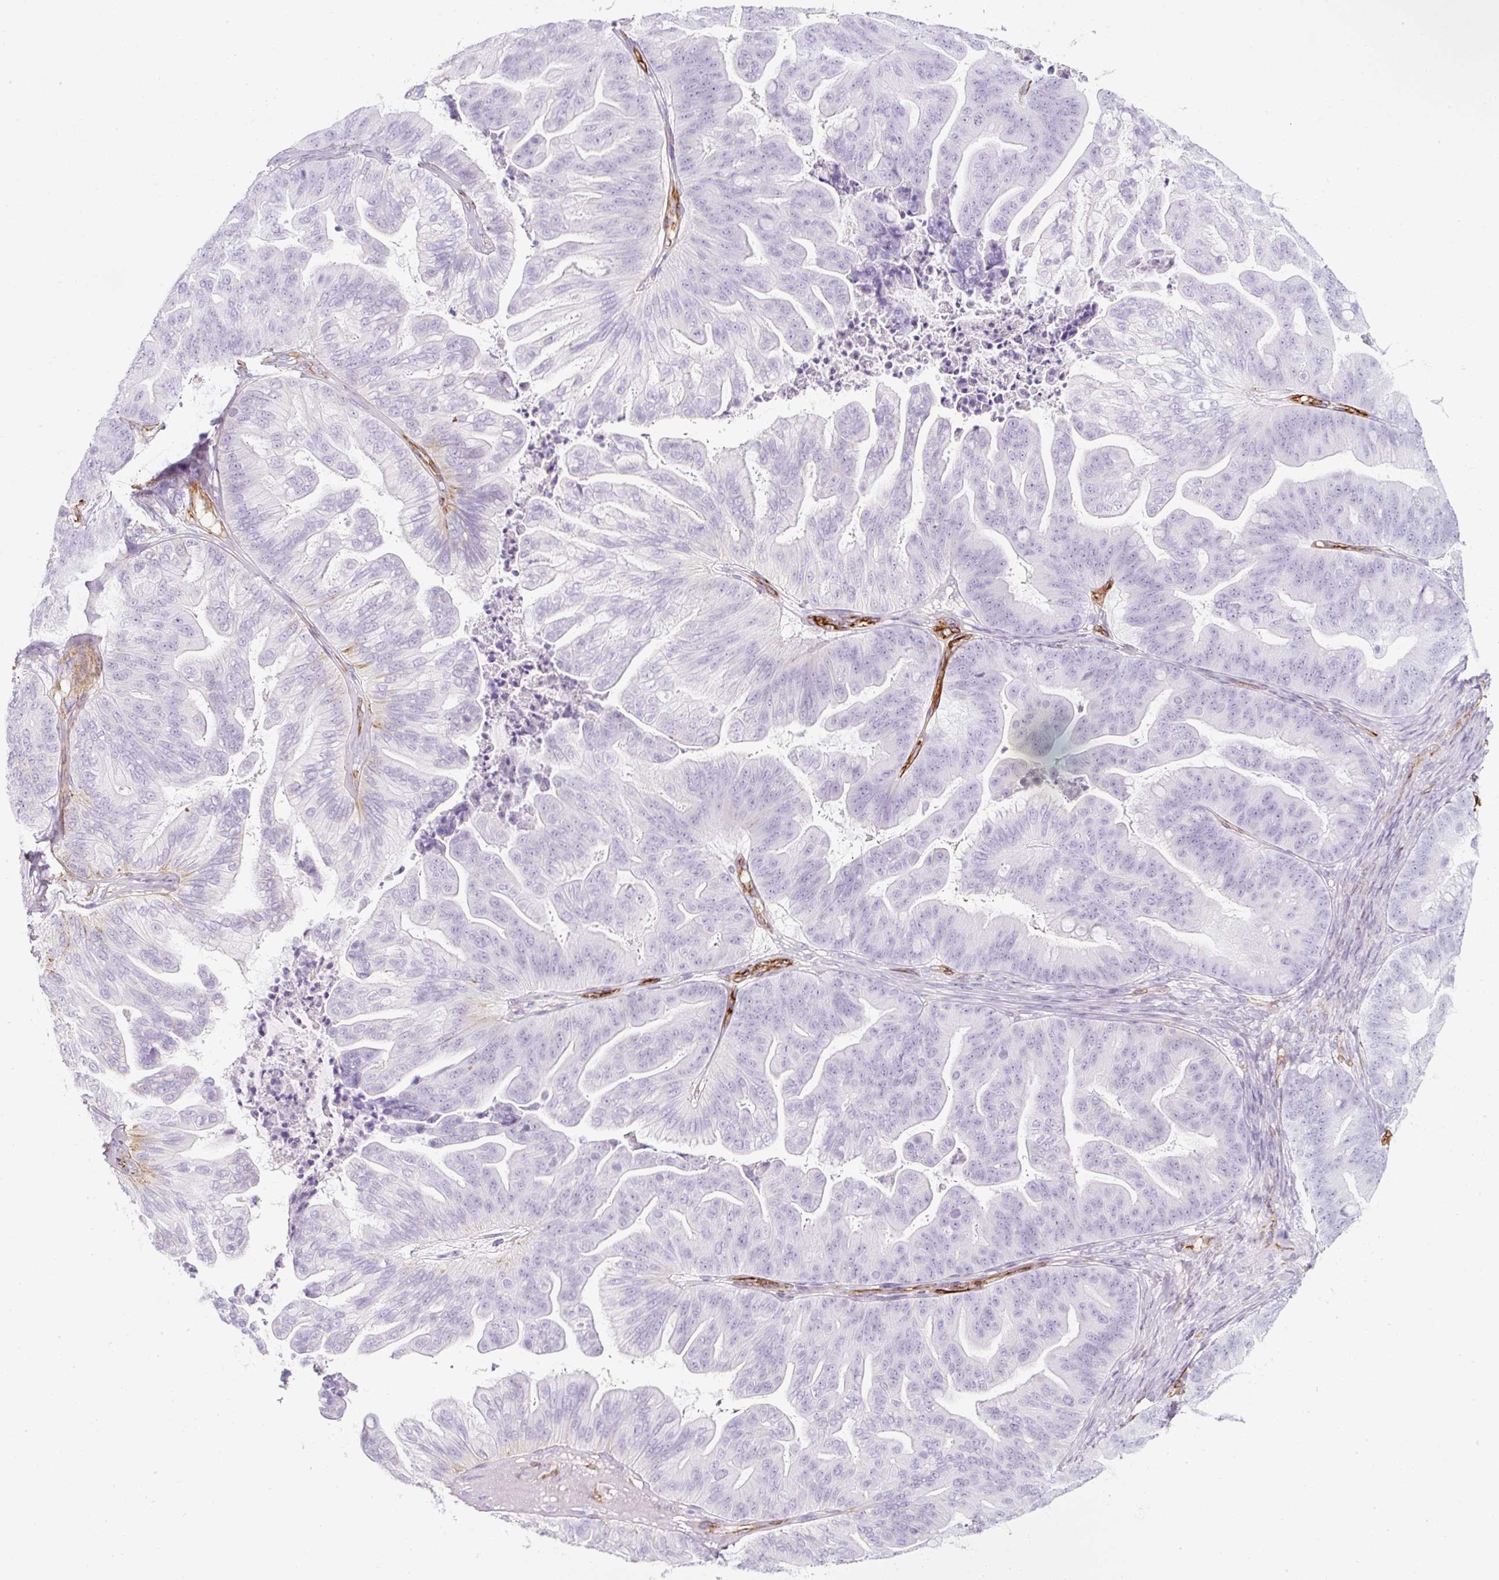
{"staining": {"intensity": "negative", "quantity": "none", "location": "none"}, "tissue": "ovarian cancer", "cell_type": "Tumor cells", "image_type": "cancer", "snomed": [{"axis": "morphology", "description": "Cystadenocarcinoma, mucinous, NOS"}, {"axis": "topography", "description": "Ovary"}], "caption": "The photomicrograph reveals no staining of tumor cells in ovarian mucinous cystadenocarcinoma. The staining is performed using DAB brown chromogen with nuclei counter-stained in using hematoxylin.", "gene": "CAVIN3", "patient": {"sex": "female", "age": 67}}